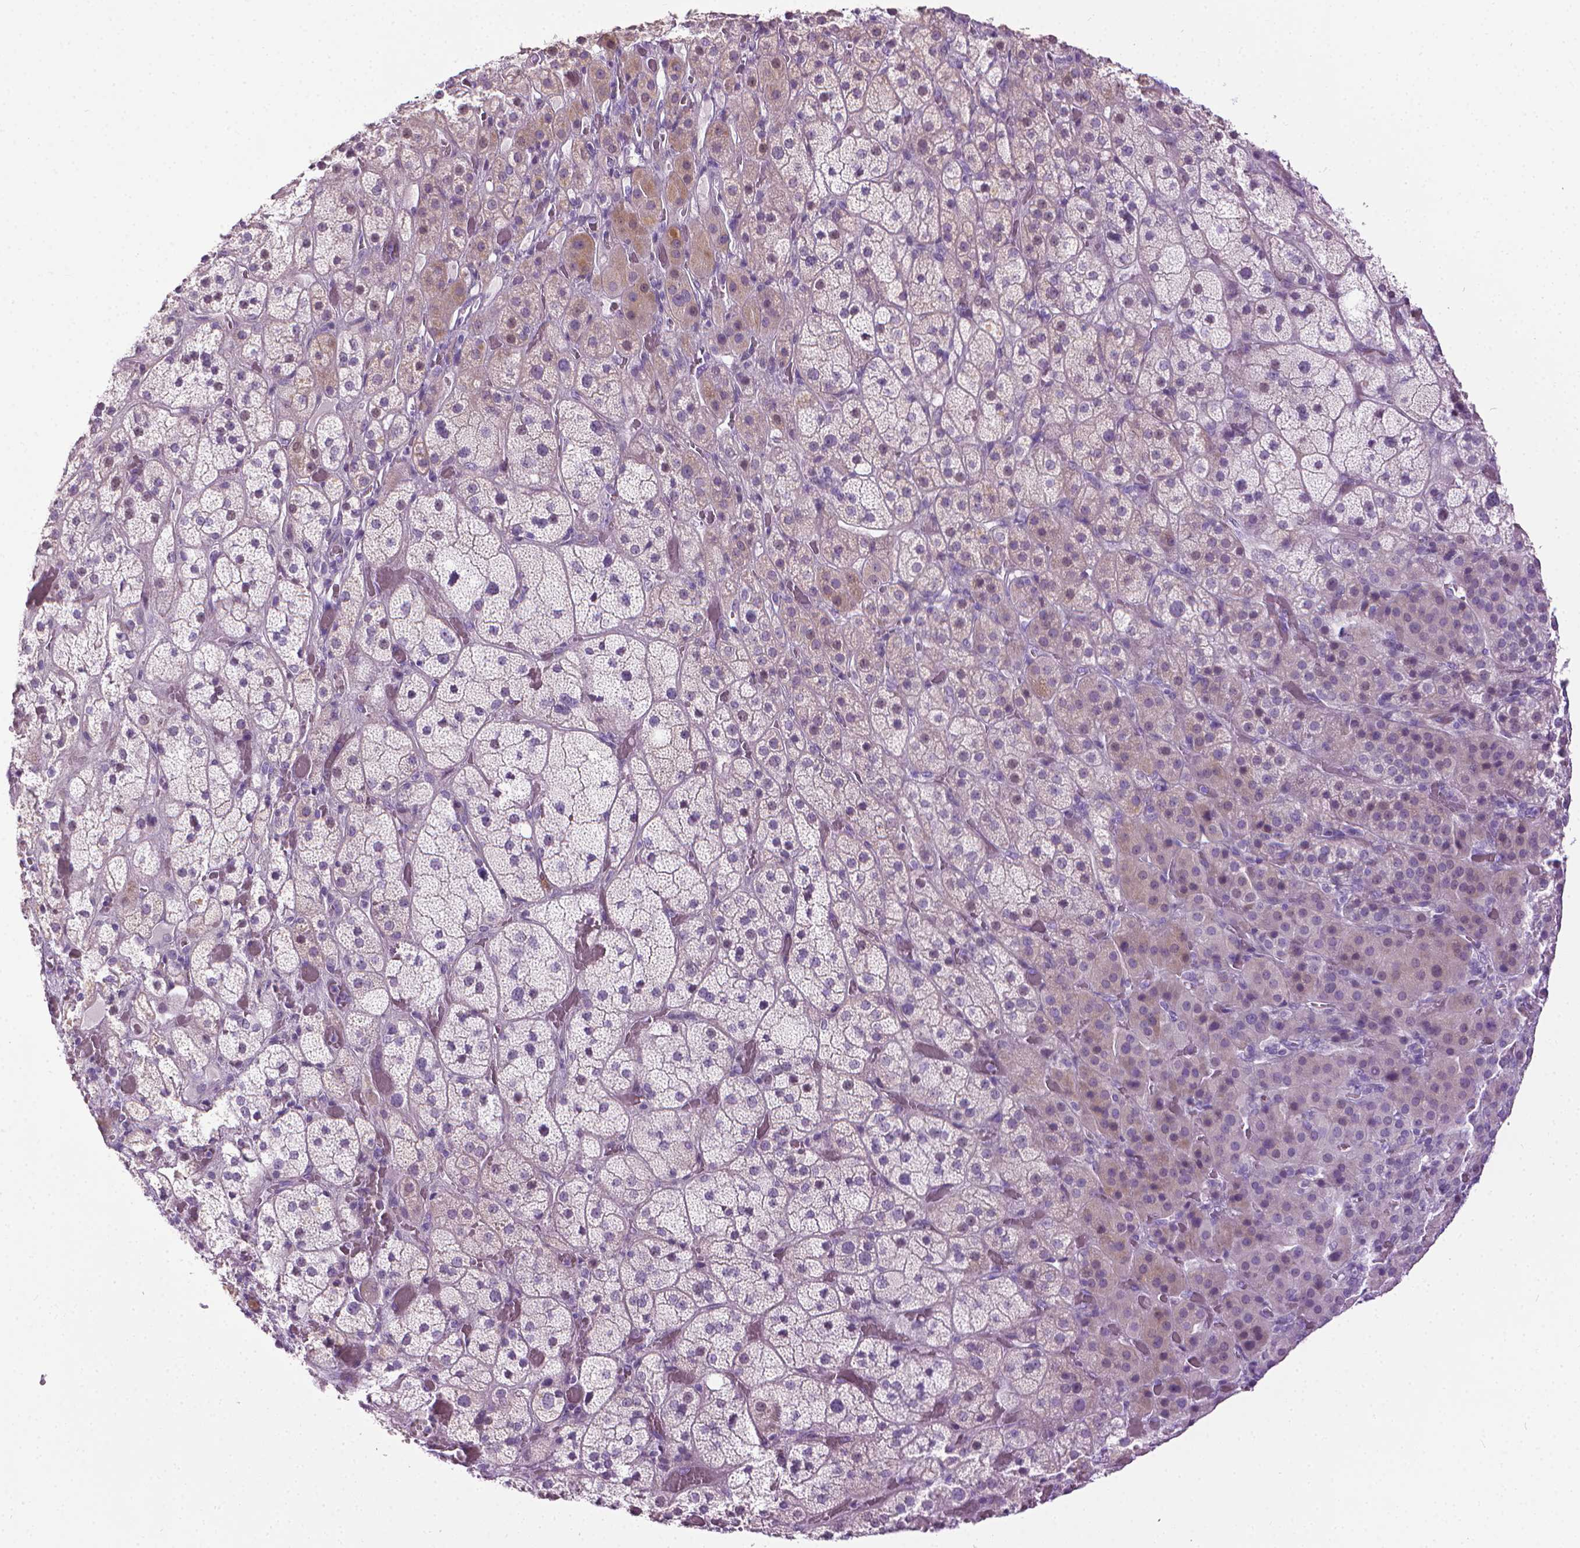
{"staining": {"intensity": "weak", "quantity": "<25%", "location": "cytoplasmic/membranous"}, "tissue": "adrenal gland", "cell_type": "Glandular cells", "image_type": "normal", "snomed": [{"axis": "morphology", "description": "Normal tissue, NOS"}, {"axis": "topography", "description": "Adrenal gland"}], "caption": "The histopathology image exhibits no significant expression in glandular cells of adrenal gland. (Immunohistochemistry (ihc), brightfield microscopy, high magnification).", "gene": "DNAI7", "patient": {"sex": "male", "age": 57}}